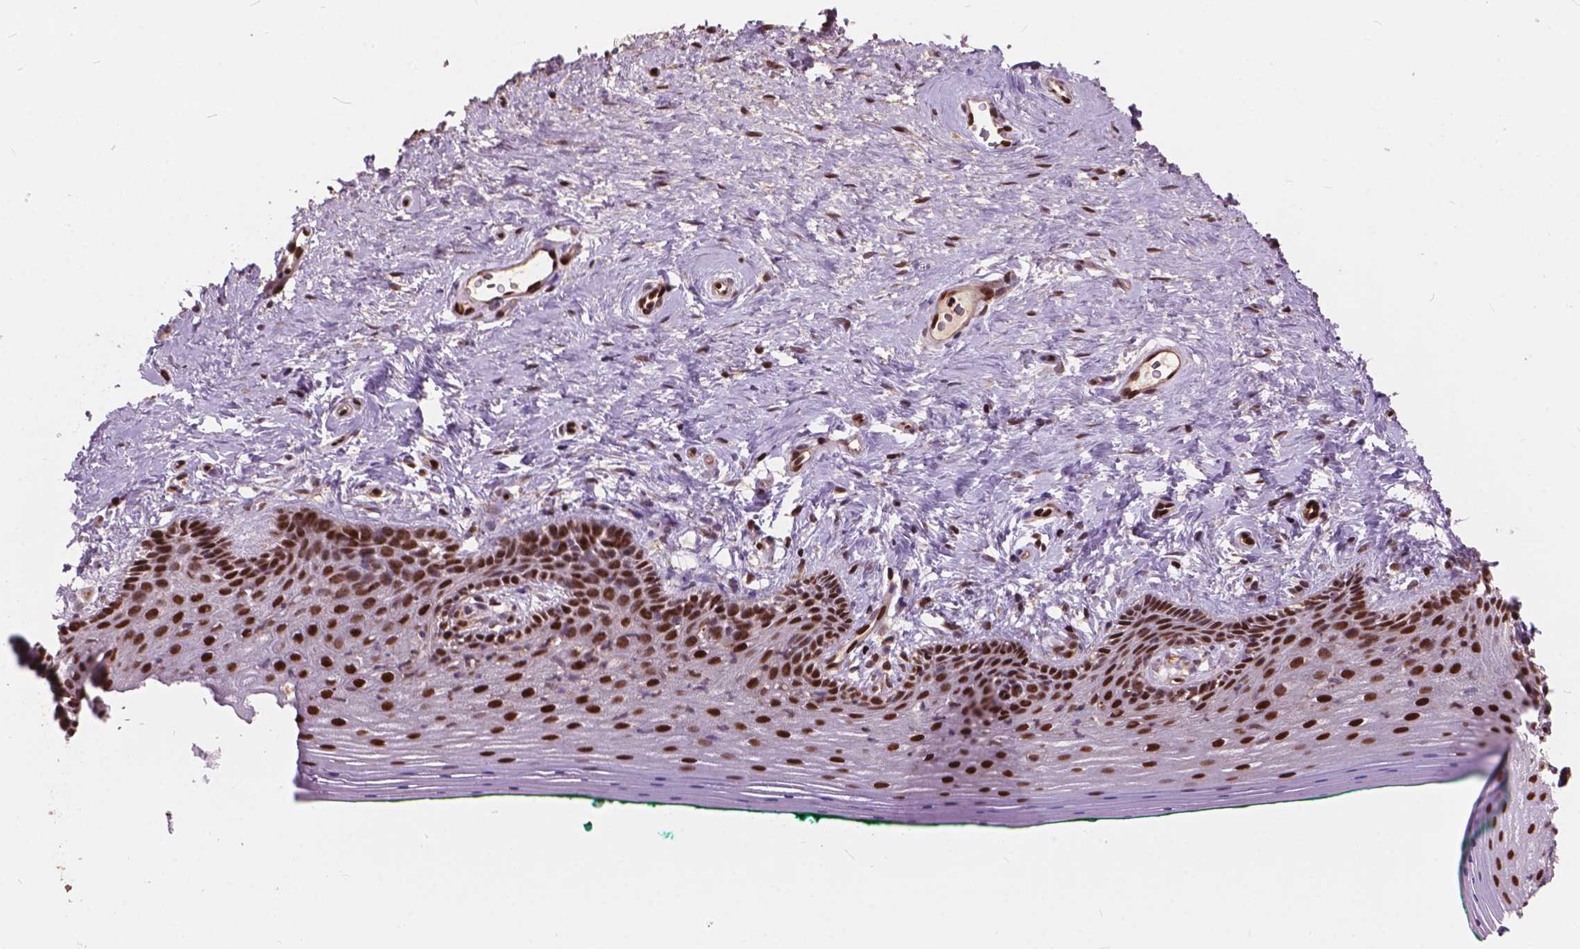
{"staining": {"intensity": "strong", "quantity": ">75%", "location": "nuclear"}, "tissue": "vagina", "cell_type": "Squamous epithelial cells", "image_type": "normal", "snomed": [{"axis": "morphology", "description": "Normal tissue, NOS"}, {"axis": "topography", "description": "Vagina"}], "caption": "Immunohistochemistry (IHC) micrograph of normal human vagina stained for a protein (brown), which displays high levels of strong nuclear positivity in approximately >75% of squamous epithelial cells.", "gene": "ANP32A", "patient": {"sex": "female", "age": 45}}